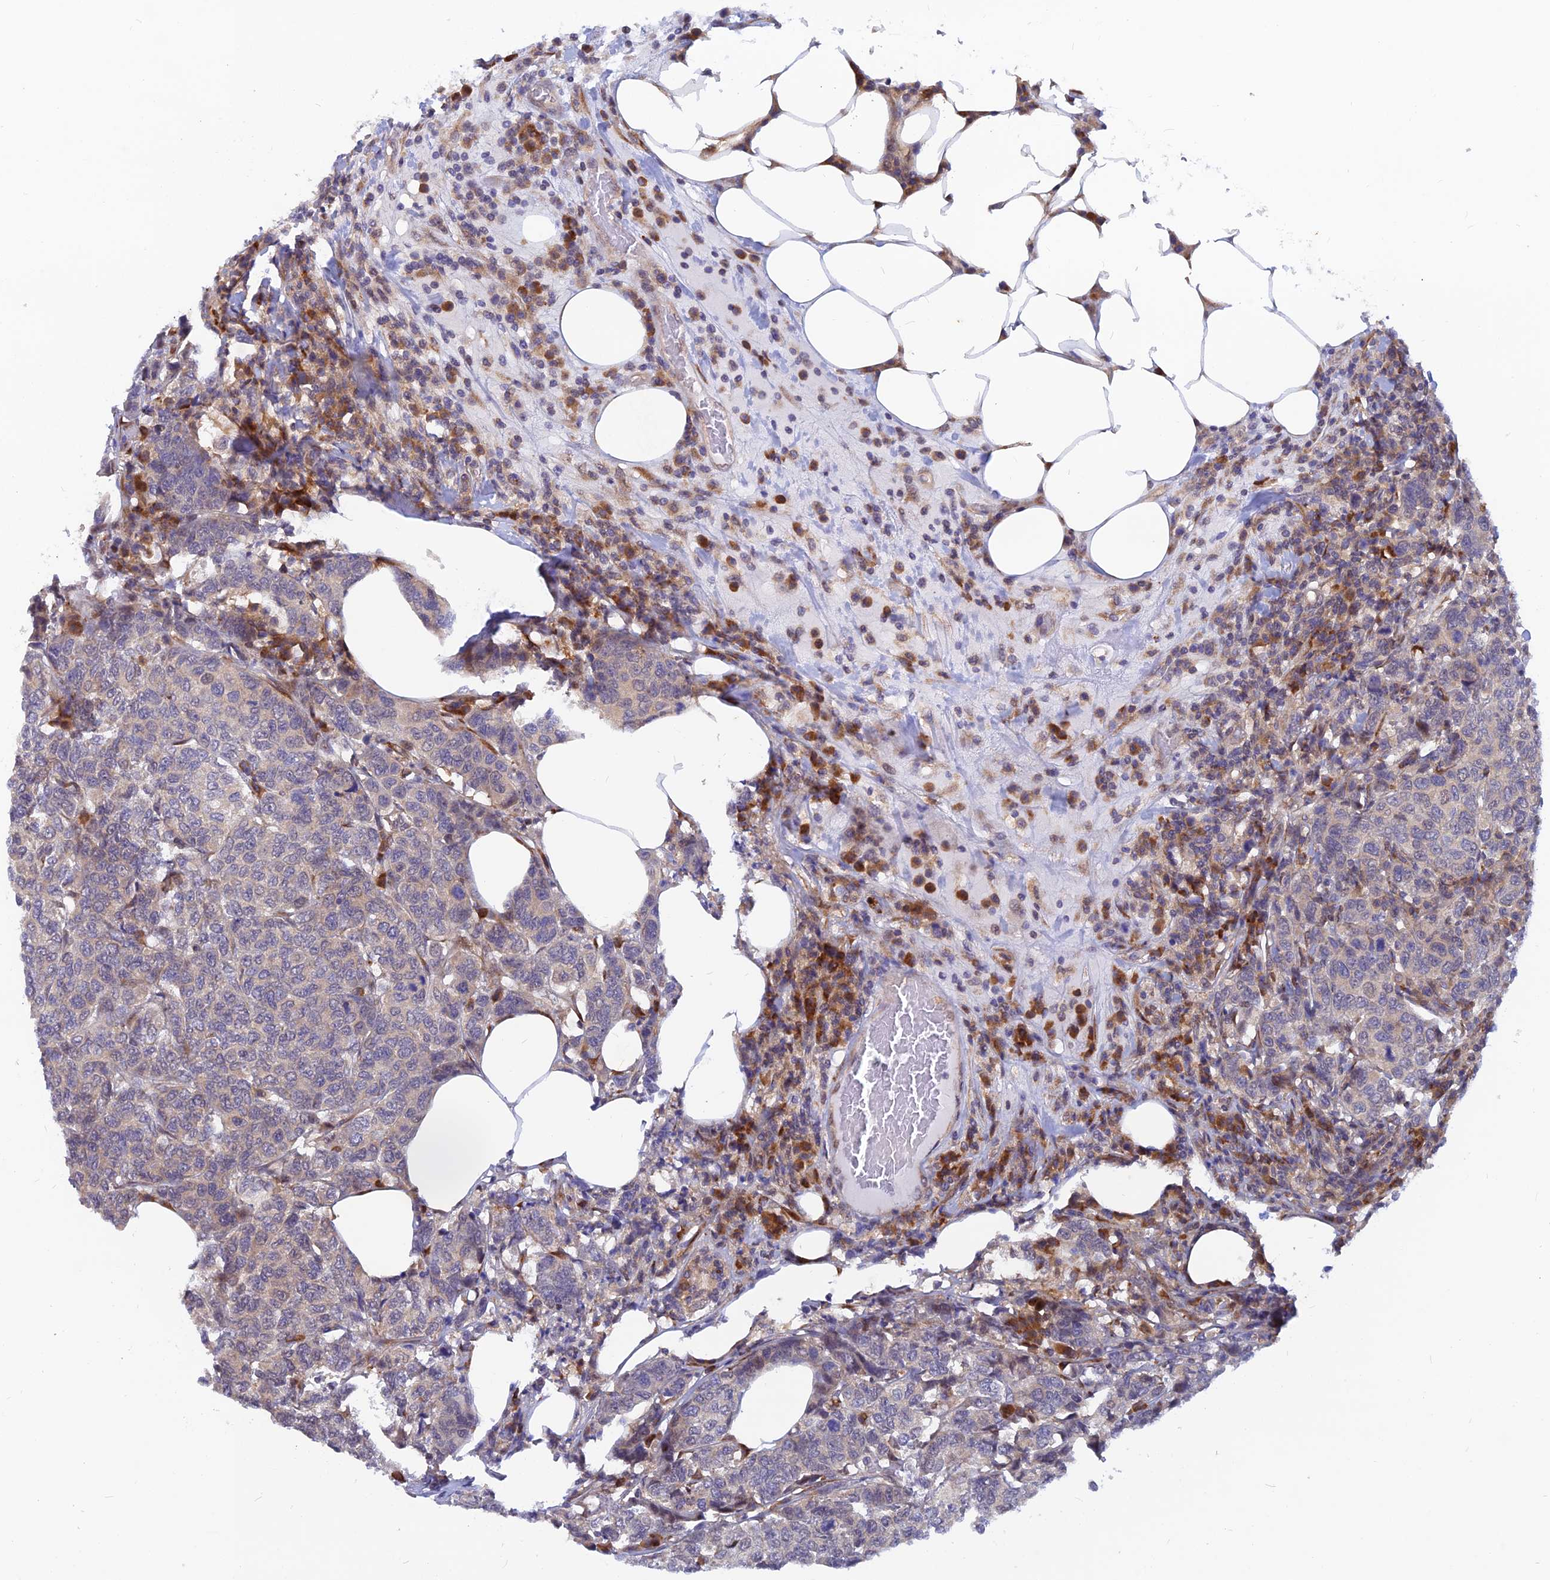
{"staining": {"intensity": "weak", "quantity": "<25%", "location": "nuclear"}, "tissue": "breast cancer", "cell_type": "Tumor cells", "image_type": "cancer", "snomed": [{"axis": "morphology", "description": "Duct carcinoma"}, {"axis": "topography", "description": "Breast"}], "caption": "This is a histopathology image of immunohistochemistry (IHC) staining of breast cancer (infiltrating ductal carcinoma), which shows no staining in tumor cells.", "gene": "DNAJC16", "patient": {"sex": "female", "age": 55}}